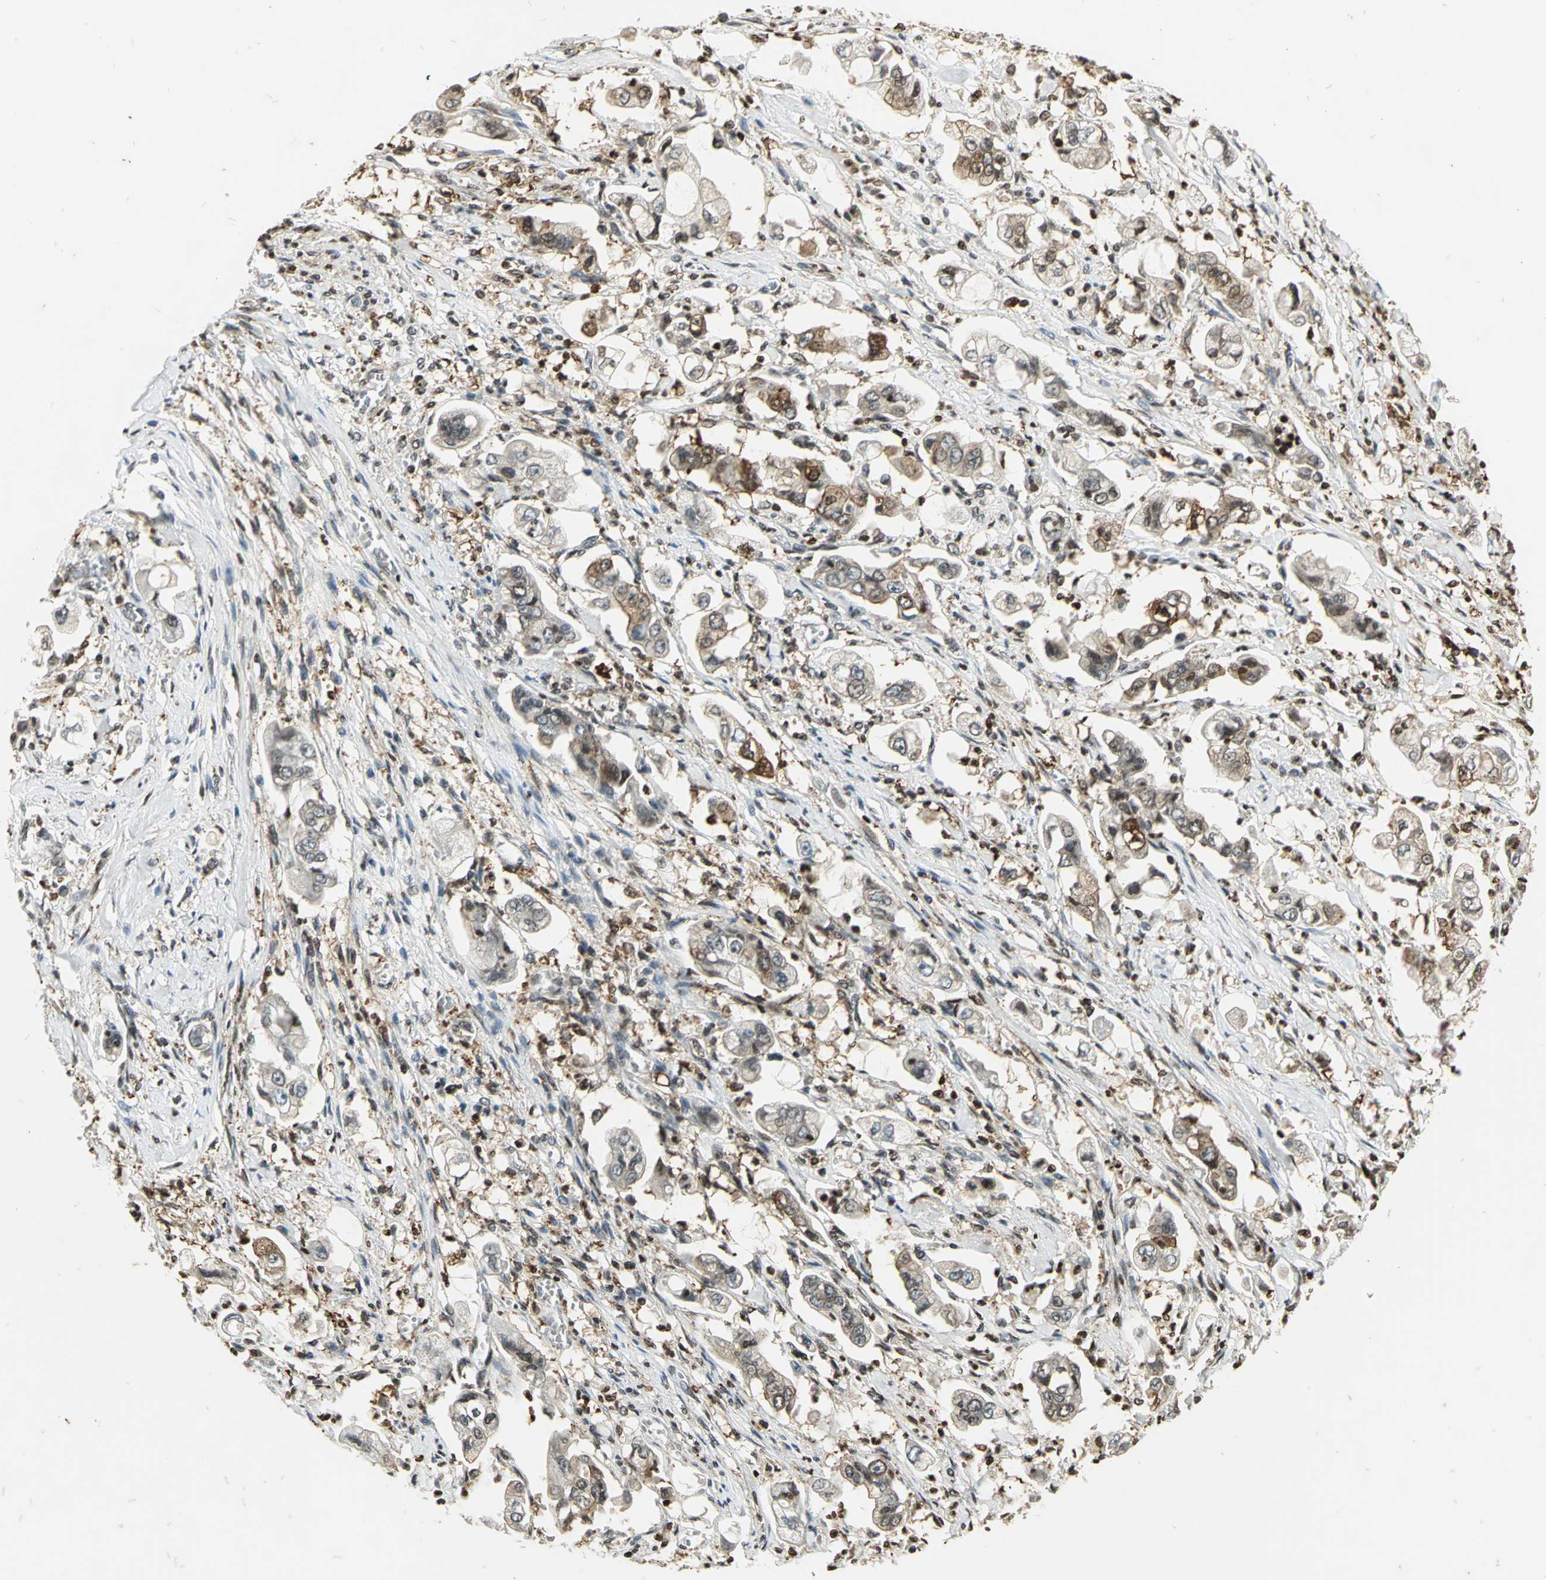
{"staining": {"intensity": "moderate", "quantity": ">75%", "location": "cytoplasmic/membranous,nuclear"}, "tissue": "stomach cancer", "cell_type": "Tumor cells", "image_type": "cancer", "snomed": [{"axis": "morphology", "description": "Adenocarcinoma, NOS"}, {"axis": "topography", "description": "Stomach"}], "caption": "Tumor cells exhibit moderate cytoplasmic/membranous and nuclear positivity in about >75% of cells in stomach cancer.", "gene": "LGALS3", "patient": {"sex": "male", "age": 62}}